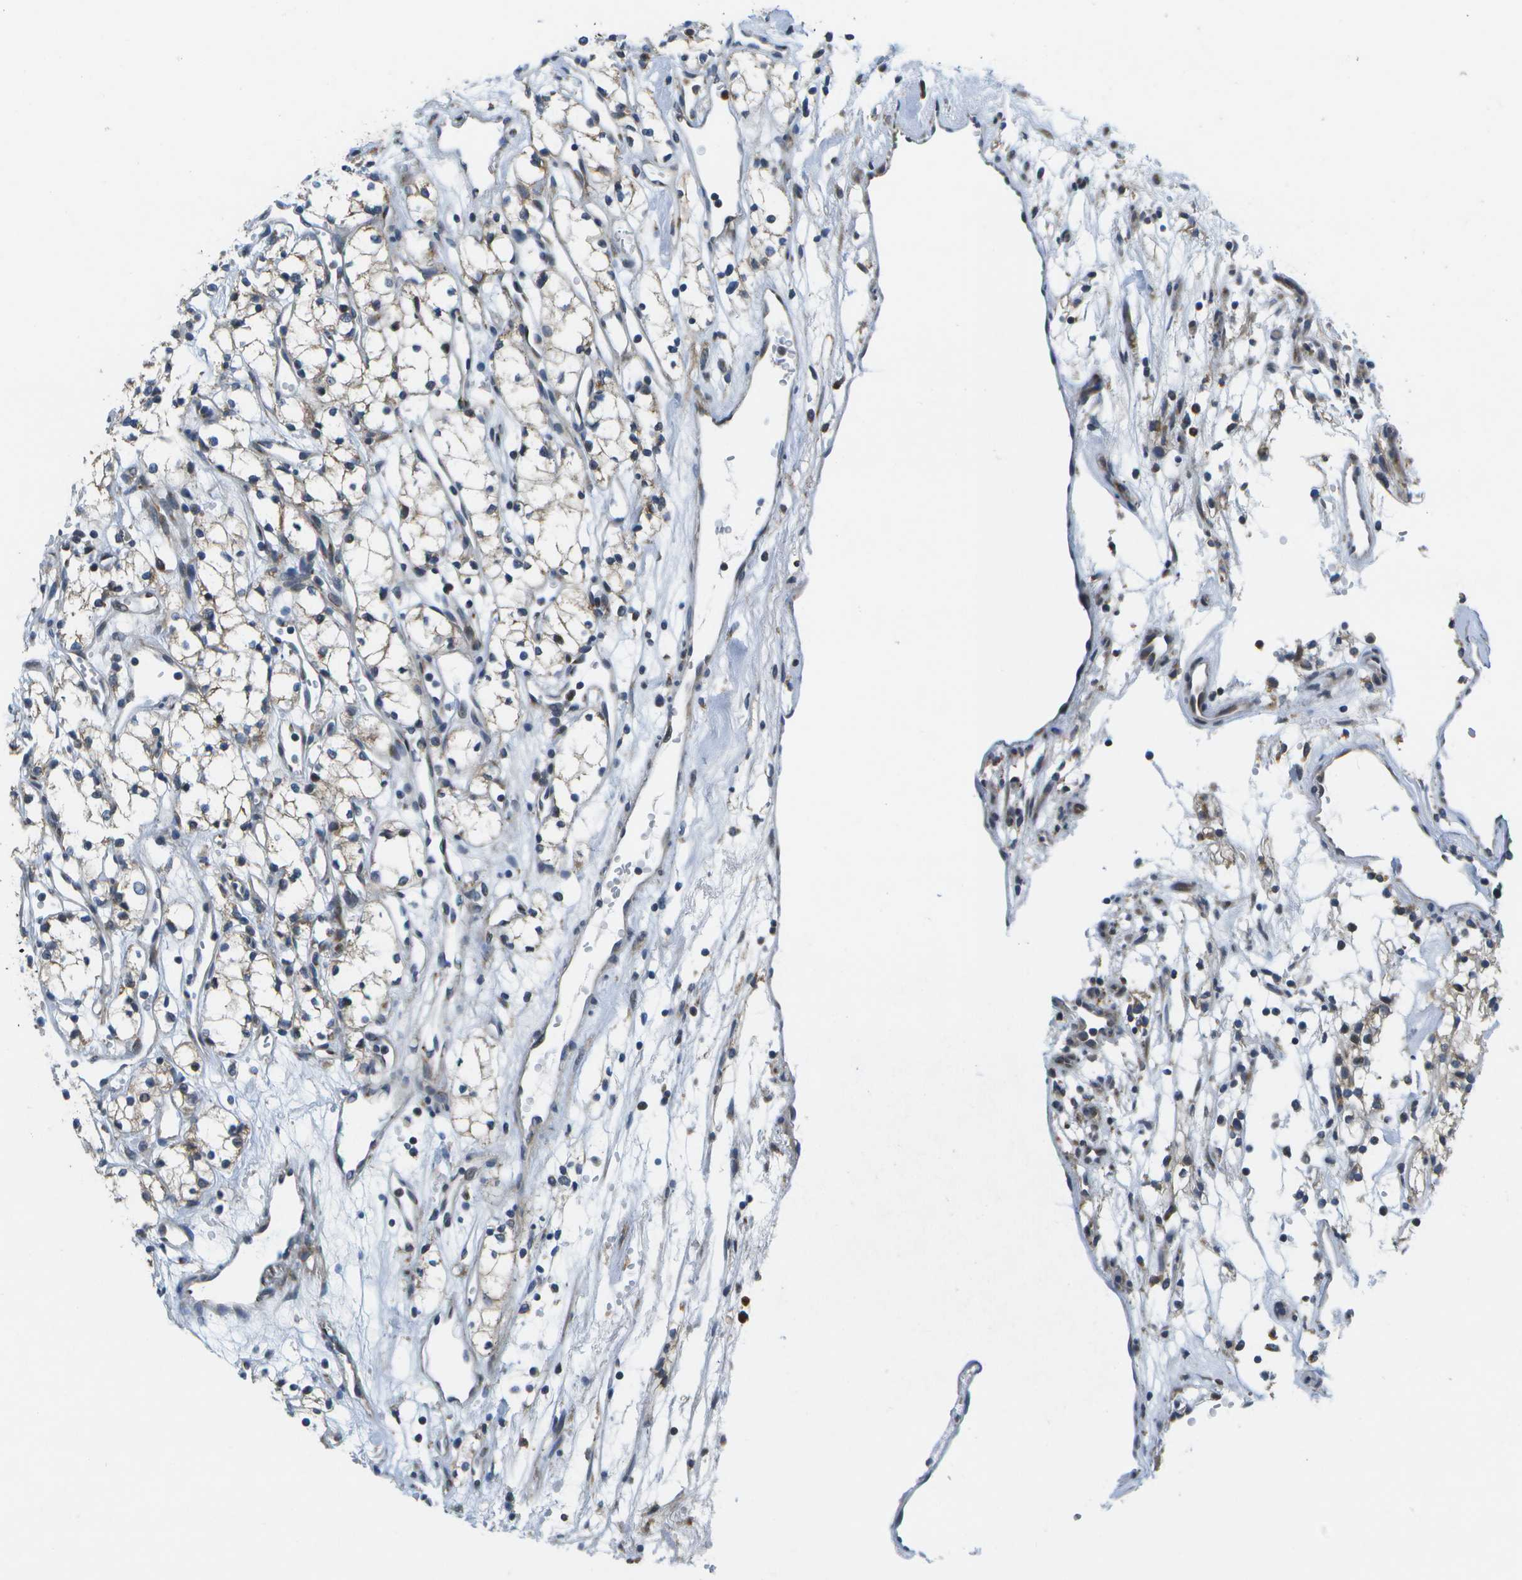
{"staining": {"intensity": "weak", "quantity": "<25%", "location": "cytoplasmic/membranous"}, "tissue": "renal cancer", "cell_type": "Tumor cells", "image_type": "cancer", "snomed": [{"axis": "morphology", "description": "Adenocarcinoma, NOS"}, {"axis": "topography", "description": "Kidney"}], "caption": "This is a image of IHC staining of renal cancer (adenocarcinoma), which shows no positivity in tumor cells. Nuclei are stained in blue.", "gene": "GALNT15", "patient": {"sex": "male", "age": 59}}